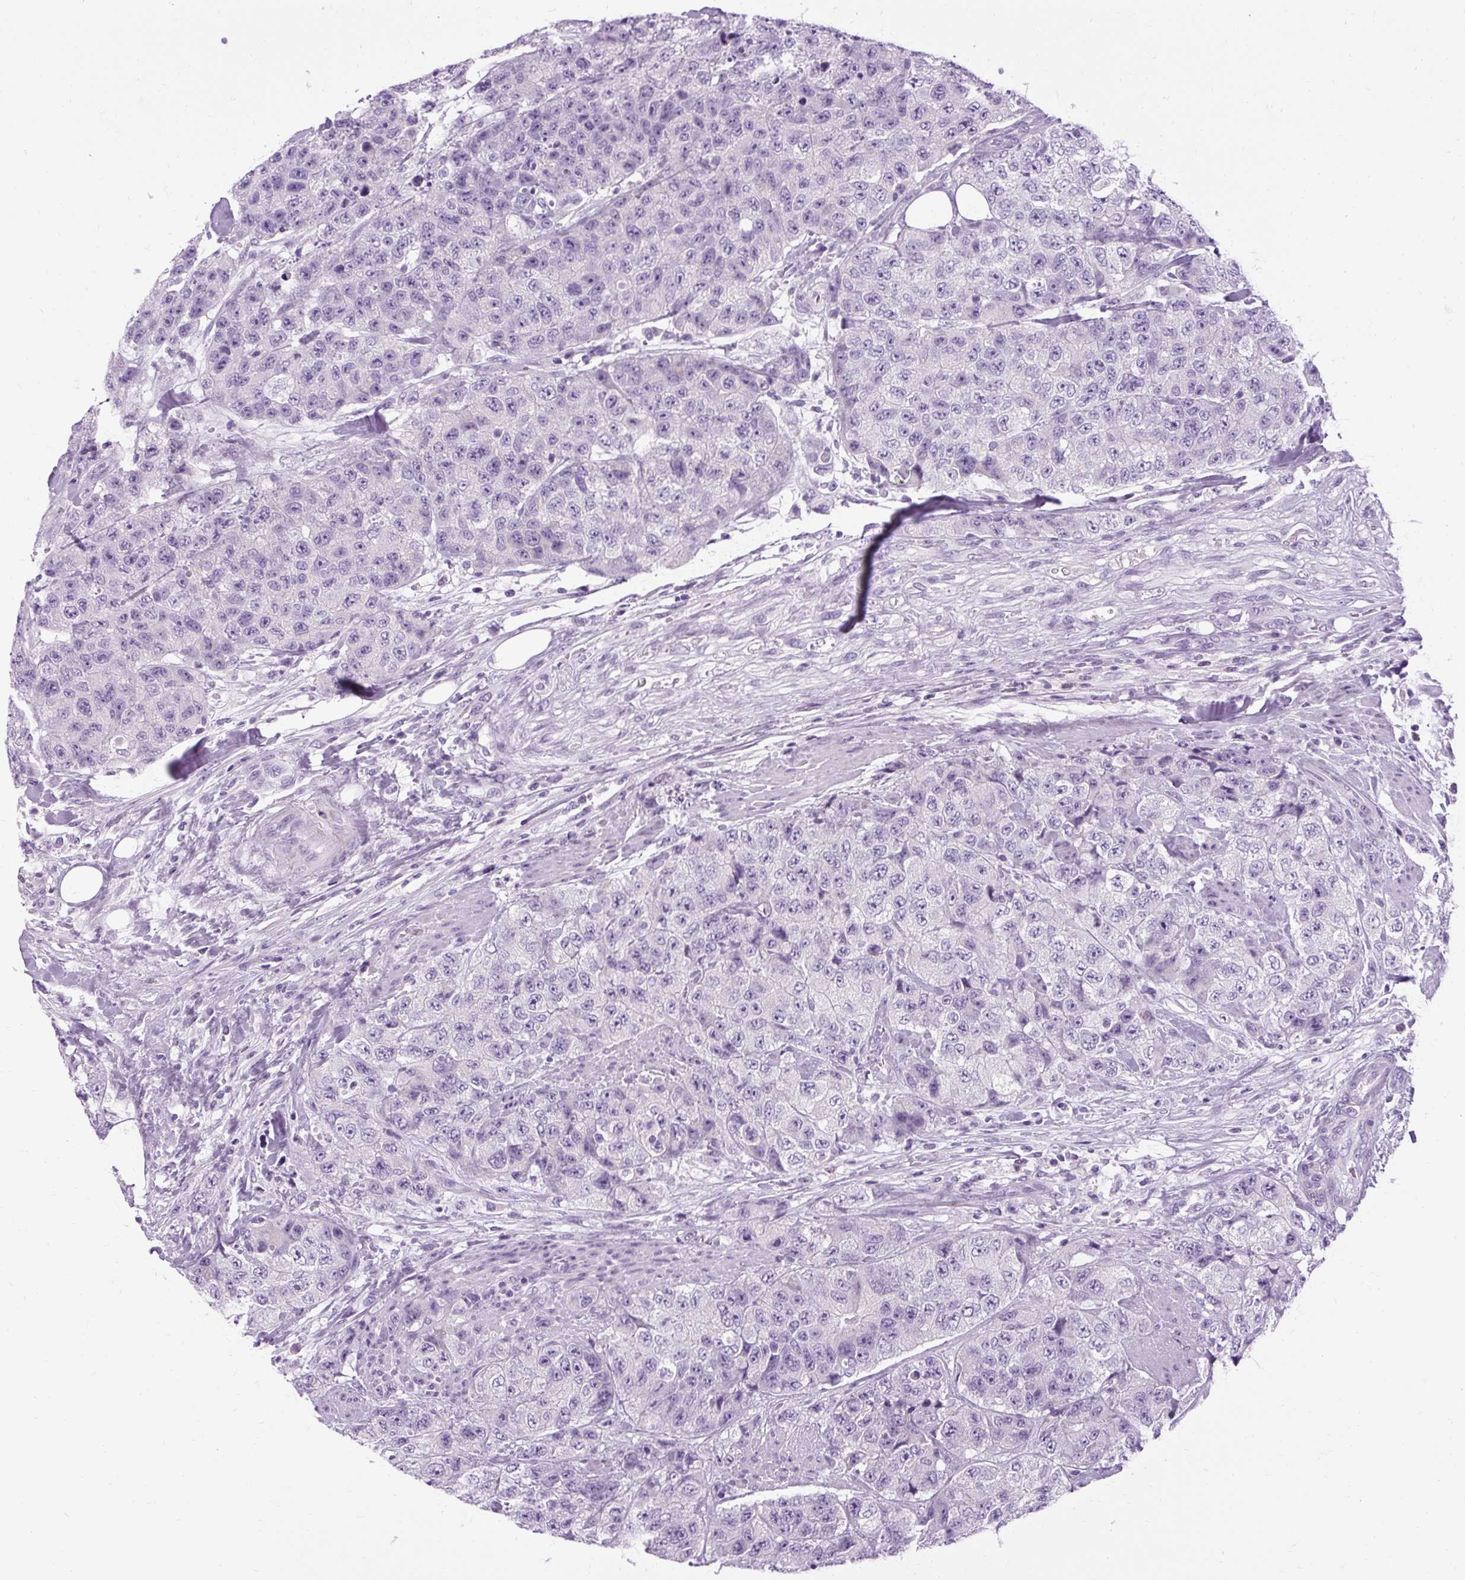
{"staining": {"intensity": "negative", "quantity": "none", "location": "none"}, "tissue": "urothelial cancer", "cell_type": "Tumor cells", "image_type": "cancer", "snomed": [{"axis": "morphology", "description": "Urothelial carcinoma, High grade"}, {"axis": "topography", "description": "Urinary bladder"}], "caption": "Immunohistochemistry (IHC) photomicrograph of urothelial cancer stained for a protein (brown), which reveals no positivity in tumor cells.", "gene": "B3GNT4", "patient": {"sex": "female", "age": 78}}